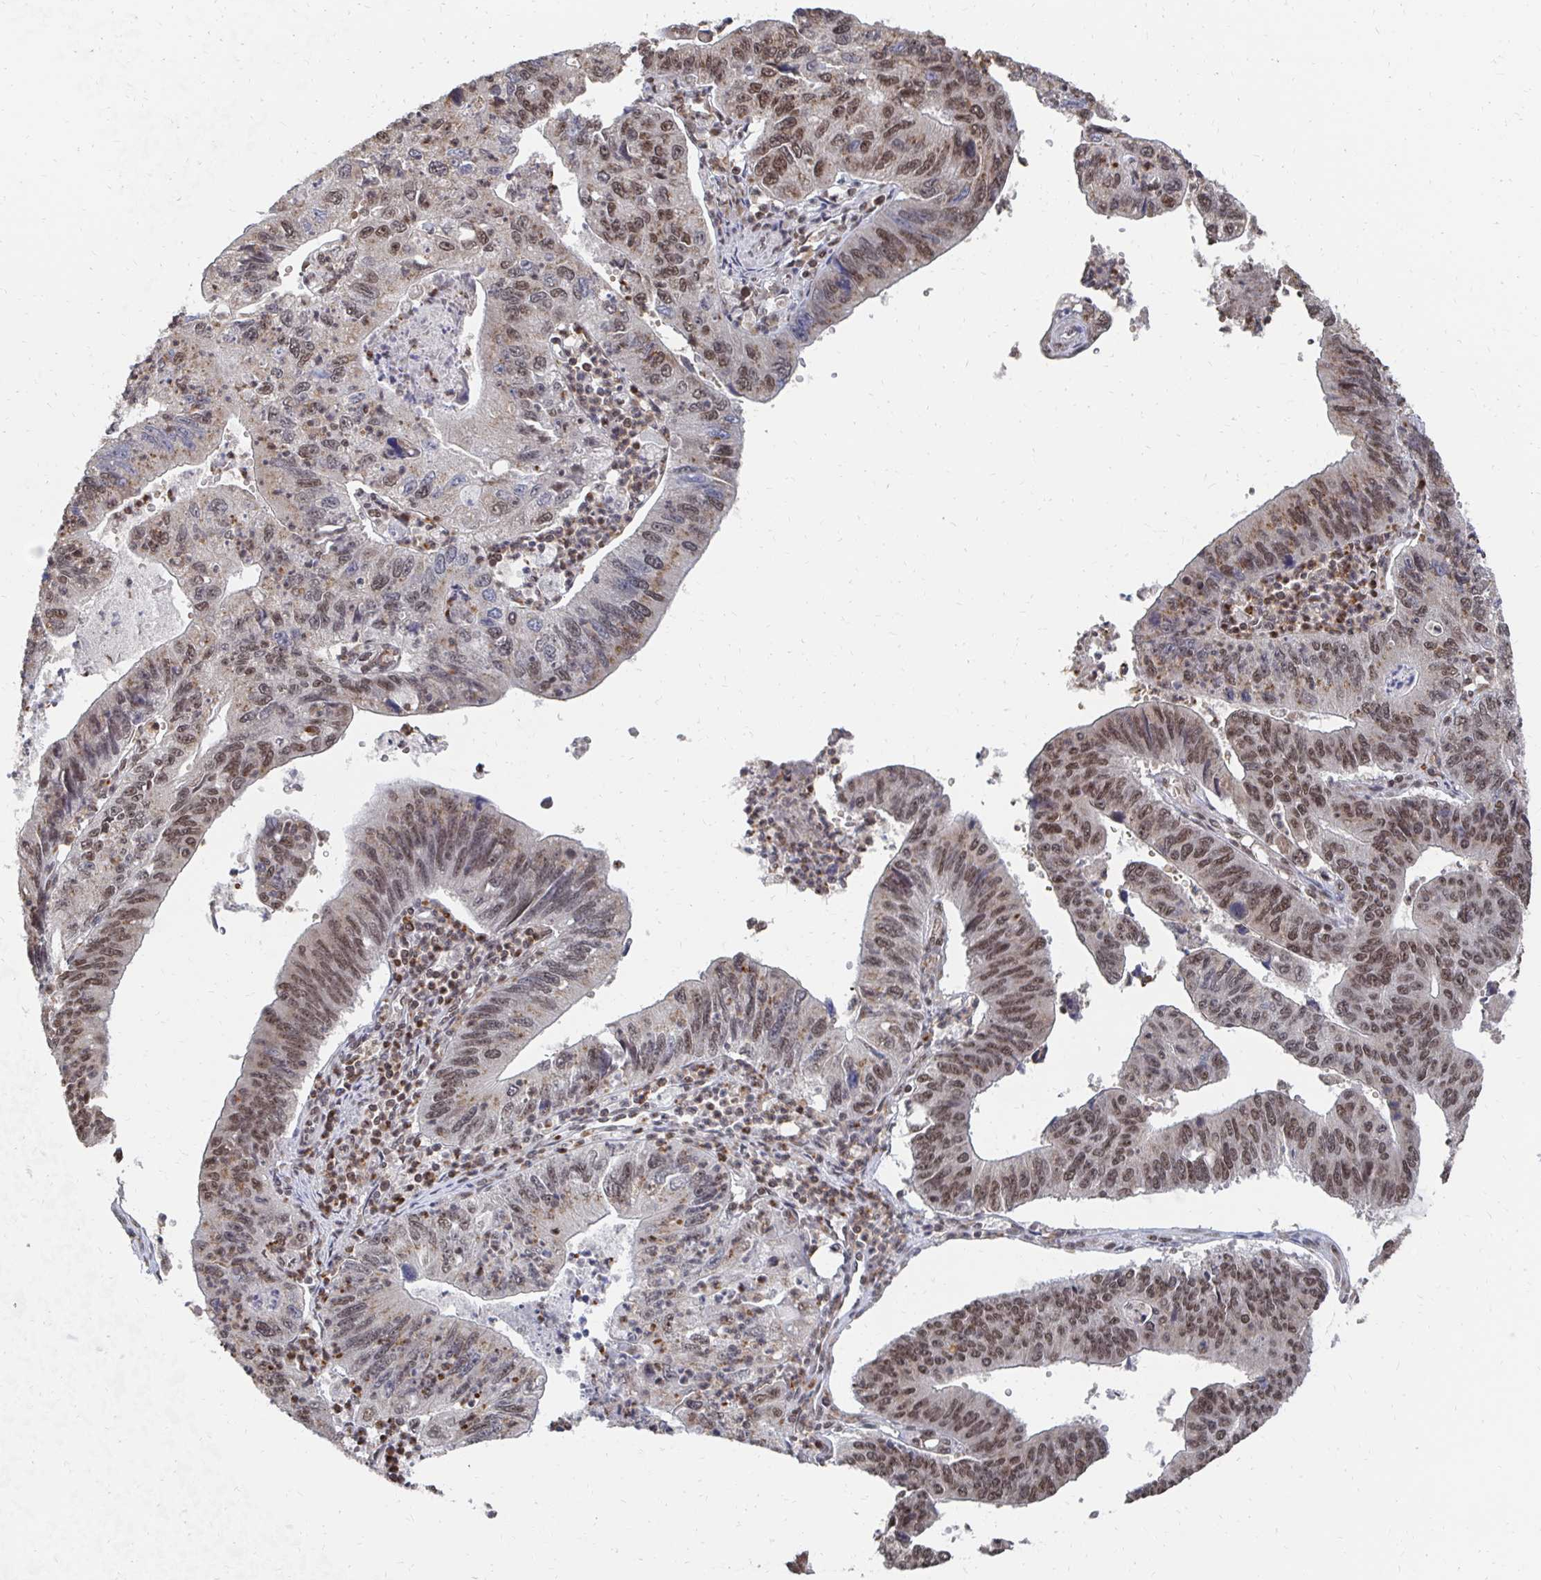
{"staining": {"intensity": "moderate", "quantity": ">75%", "location": "nuclear"}, "tissue": "stomach cancer", "cell_type": "Tumor cells", "image_type": "cancer", "snomed": [{"axis": "morphology", "description": "Adenocarcinoma, NOS"}, {"axis": "topography", "description": "Stomach"}], "caption": "Protein expression analysis of stomach adenocarcinoma shows moderate nuclear staining in approximately >75% of tumor cells.", "gene": "GTF3C6", "patient": {"sex": "male", "age": 59}}